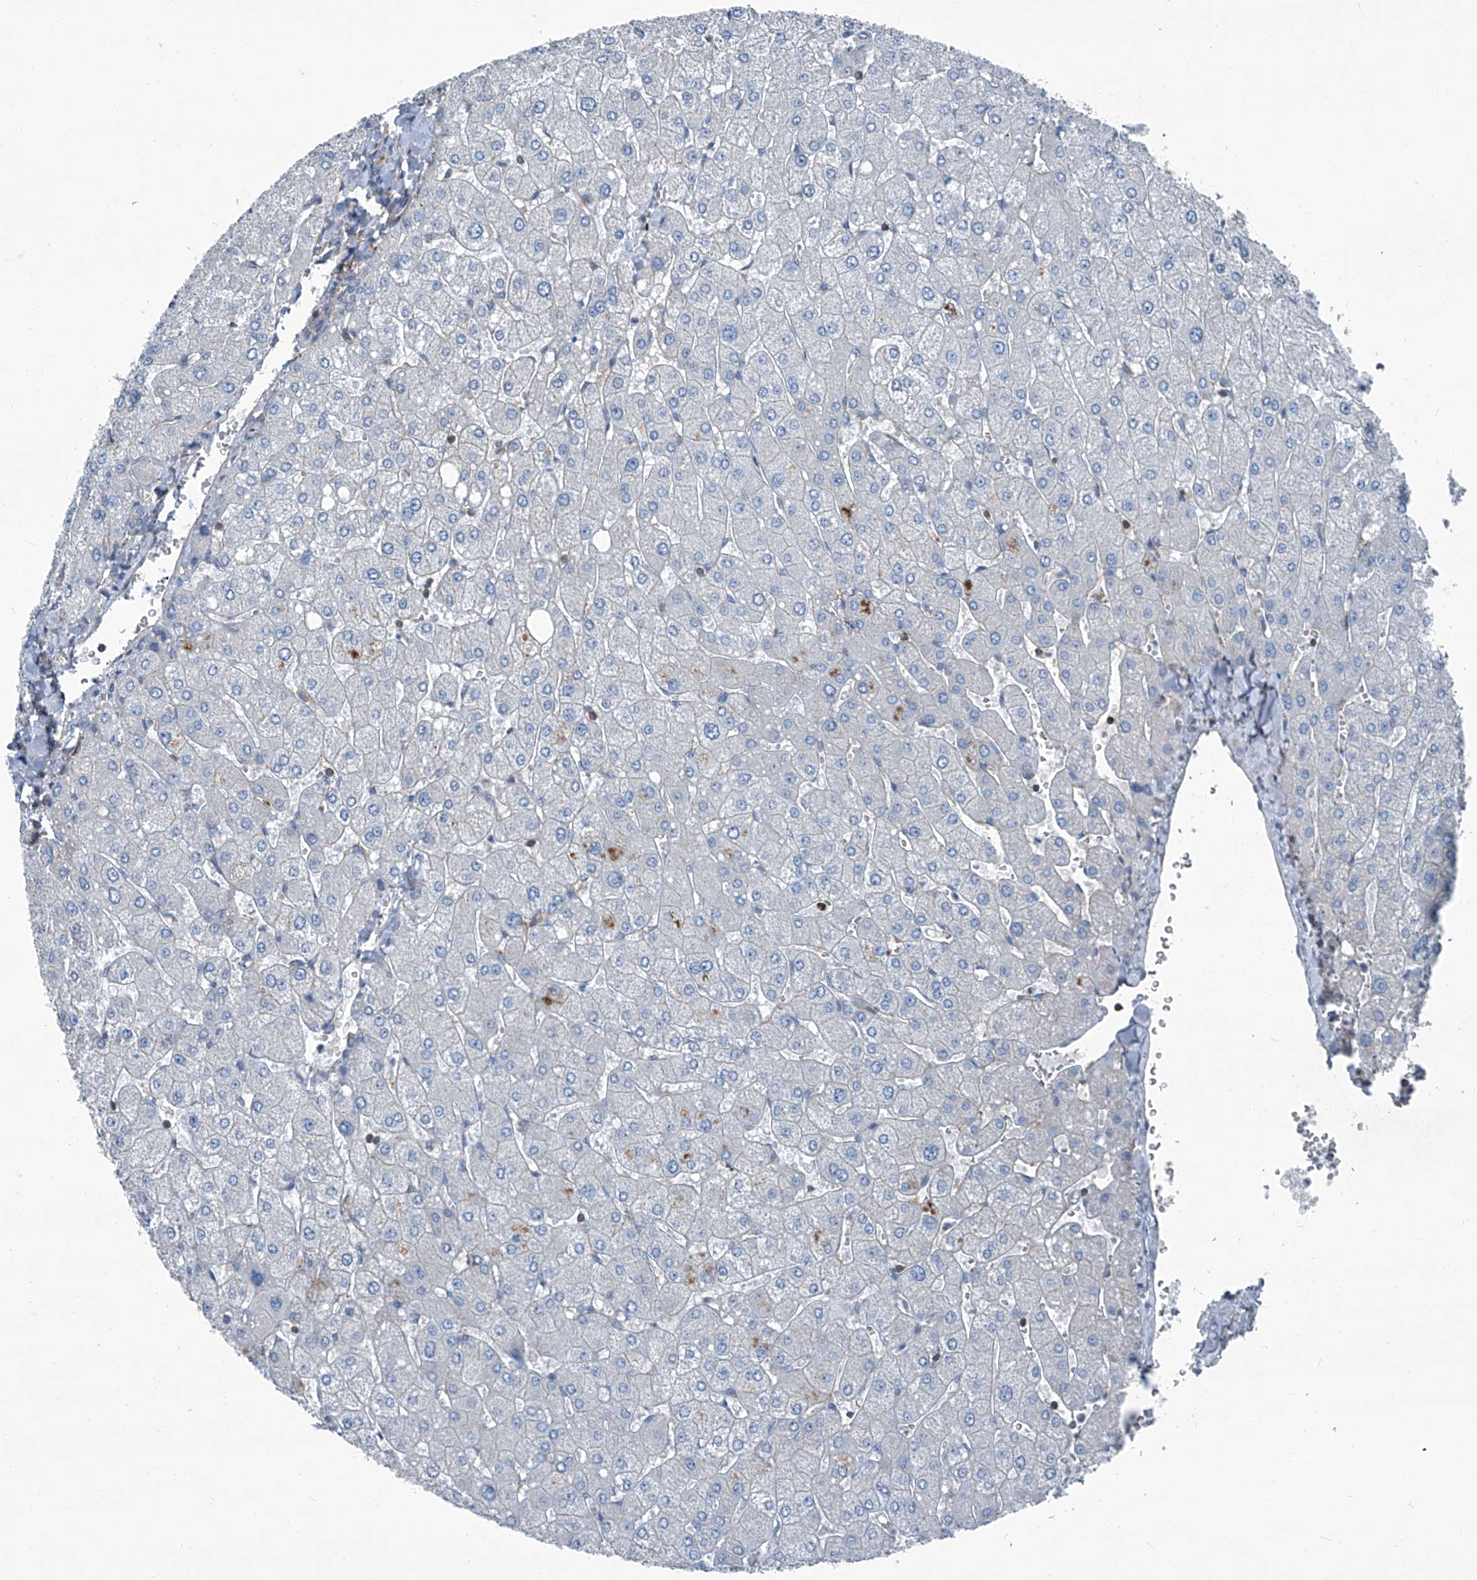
{"staining": {"intensity": "negative", "quantity": "none", "location": "none"}, "tissue": "liver", "cell_type": "Cholangiocytes", "image_type": "normal", "snomed": [{"axis": "morphology", "description": "Normal tissue, NOS"}, {"axis": "topography", "description": "Liver"}], "caption": "Immunohistochemical staining of unremarkable liver shows no significant expression in cholangiocytes.", "gene": "SEPTIN7", "patient": {"sex": "male", "age": 55}}